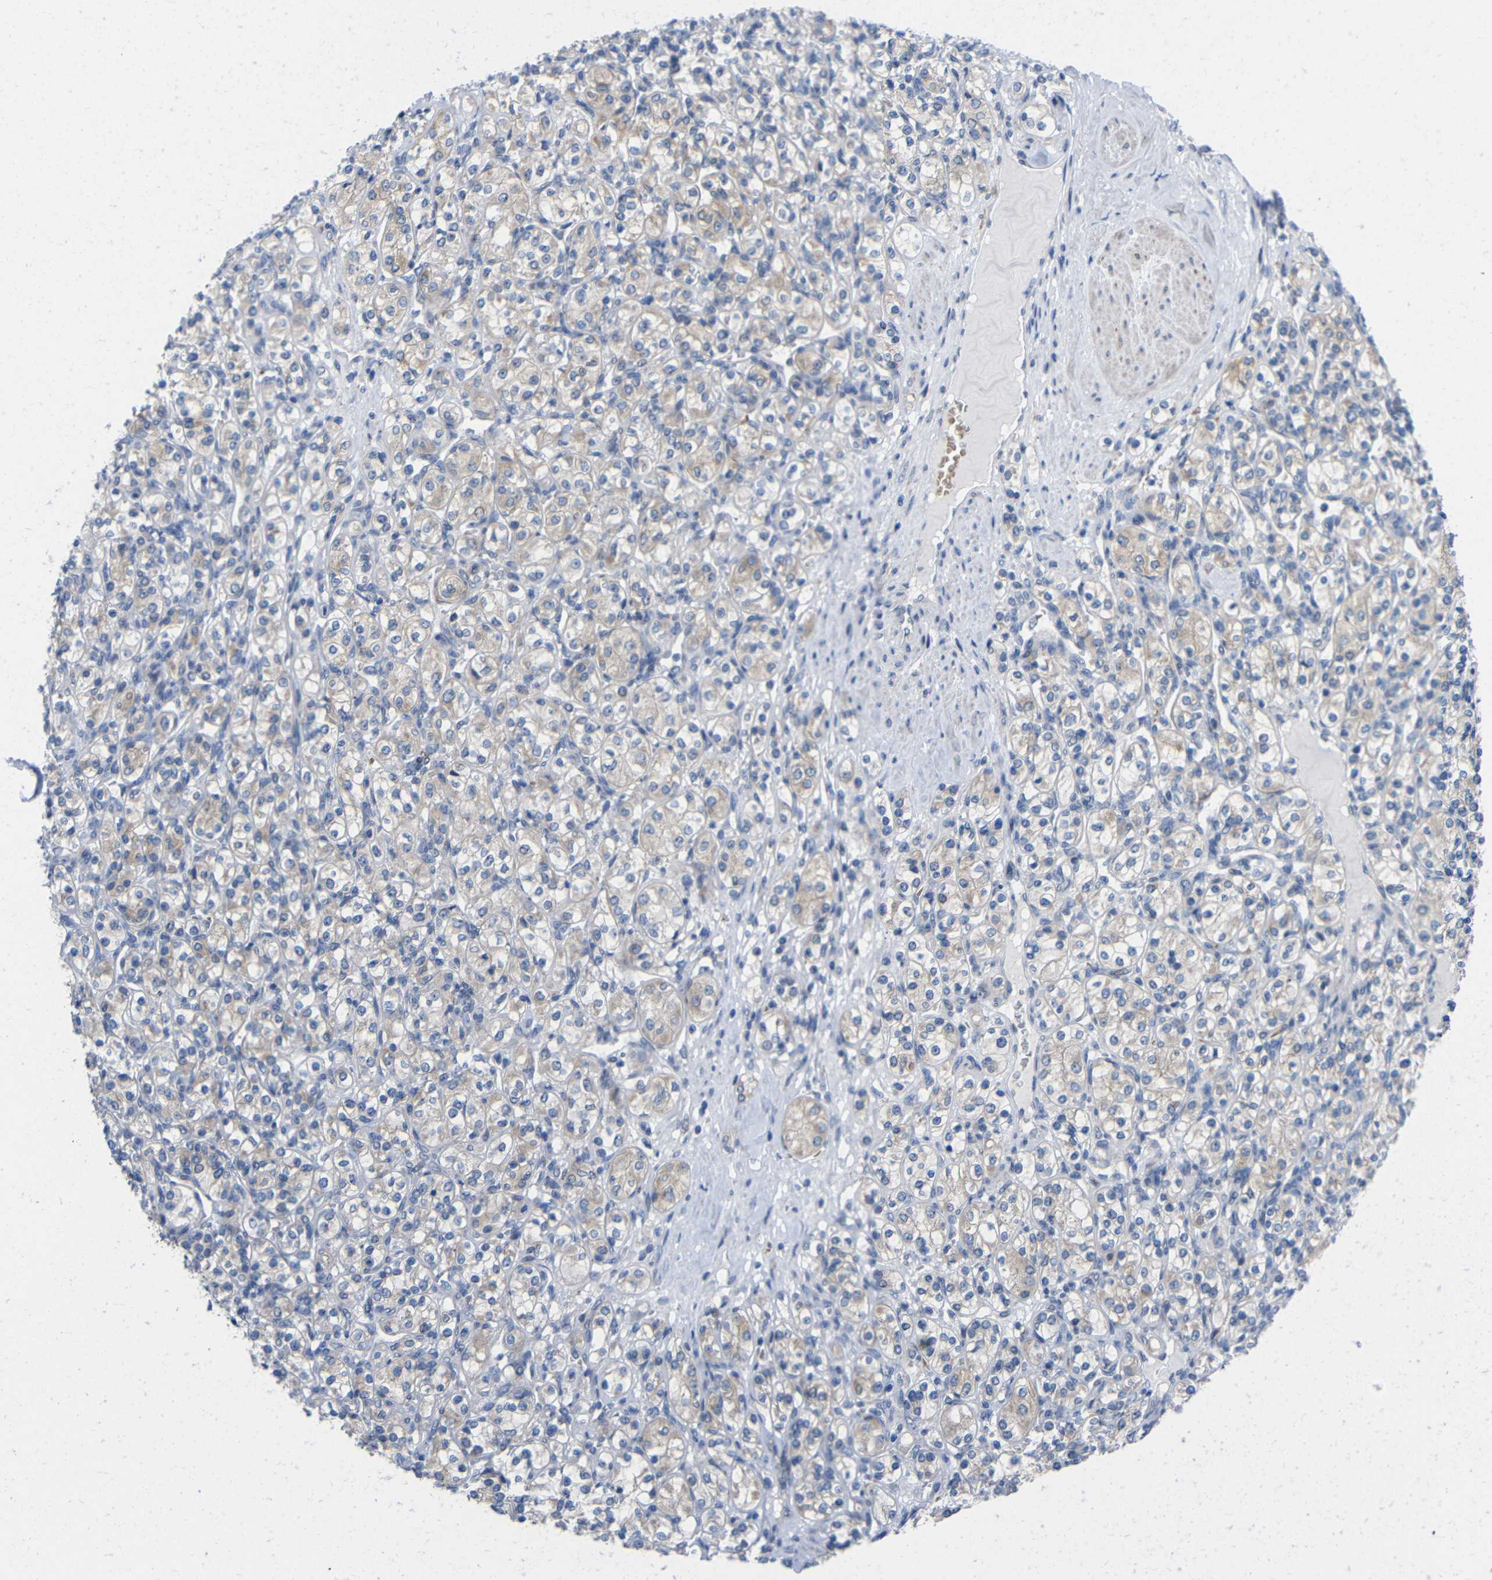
{"staining": {"intensity": "weak", "quantity": "25%-75%", "location": "cytoplasmic/membranous"}, "tissue": "renal cancer", "cell_type": "Tumor cells", "image_type": "cancer", "snomed": [{"axis": "morphology", "description": "Adenocarcinoma, NOS"}, {"axis": "topography", "description": "Kidney"}], "caption": "Immunohistochemistry (IHC) image of neoplastic tissue: renal adenocarcinoma stained using IHC reveals low levels of weak protein expression localized specifically in the cytoplasmic/membranous of tumor cells, appearing as a cytoplasmic/membranous brown color.", "gene": "CMTM1", "patient": {"sex": "male", "age": 77}}